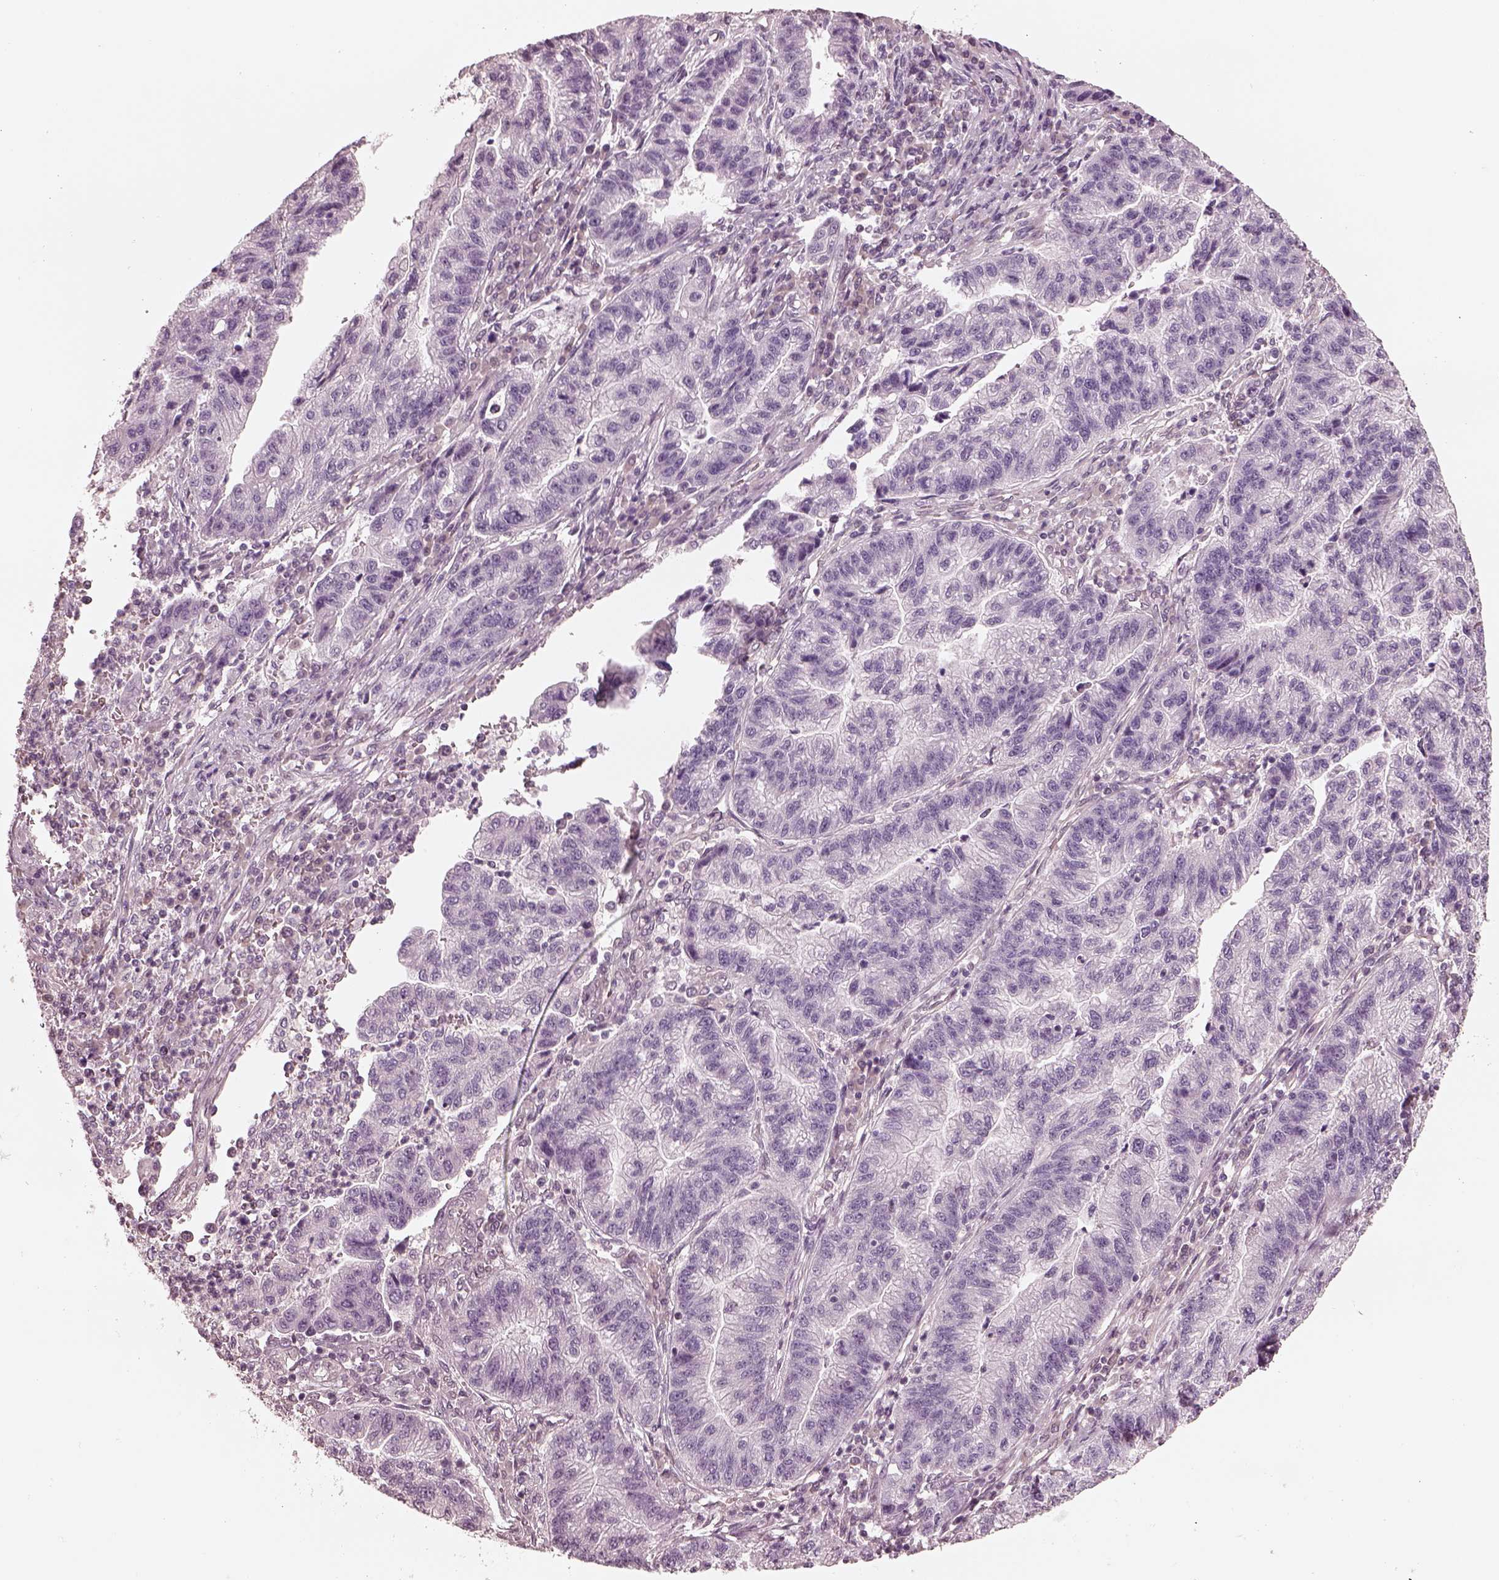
{"staining": {"intensity": "negative", "quantity": "none", "location": "none"}, "tissue": "stomach cancer", "cell_type": "Tumor cells", "image_type": "cancer", "snomed": [{"axis": "morphology", "description": "Adenocarcinoma, NOS"}, {"axis": "topography", "description": "Stomach"}], "caption": "Immunohistochemistry of stomach cancer (adenocarcinoma) shows no positivity in tumor cells.", "gene": "EGR4", "patient": {"sex": "male", "age": 83}}